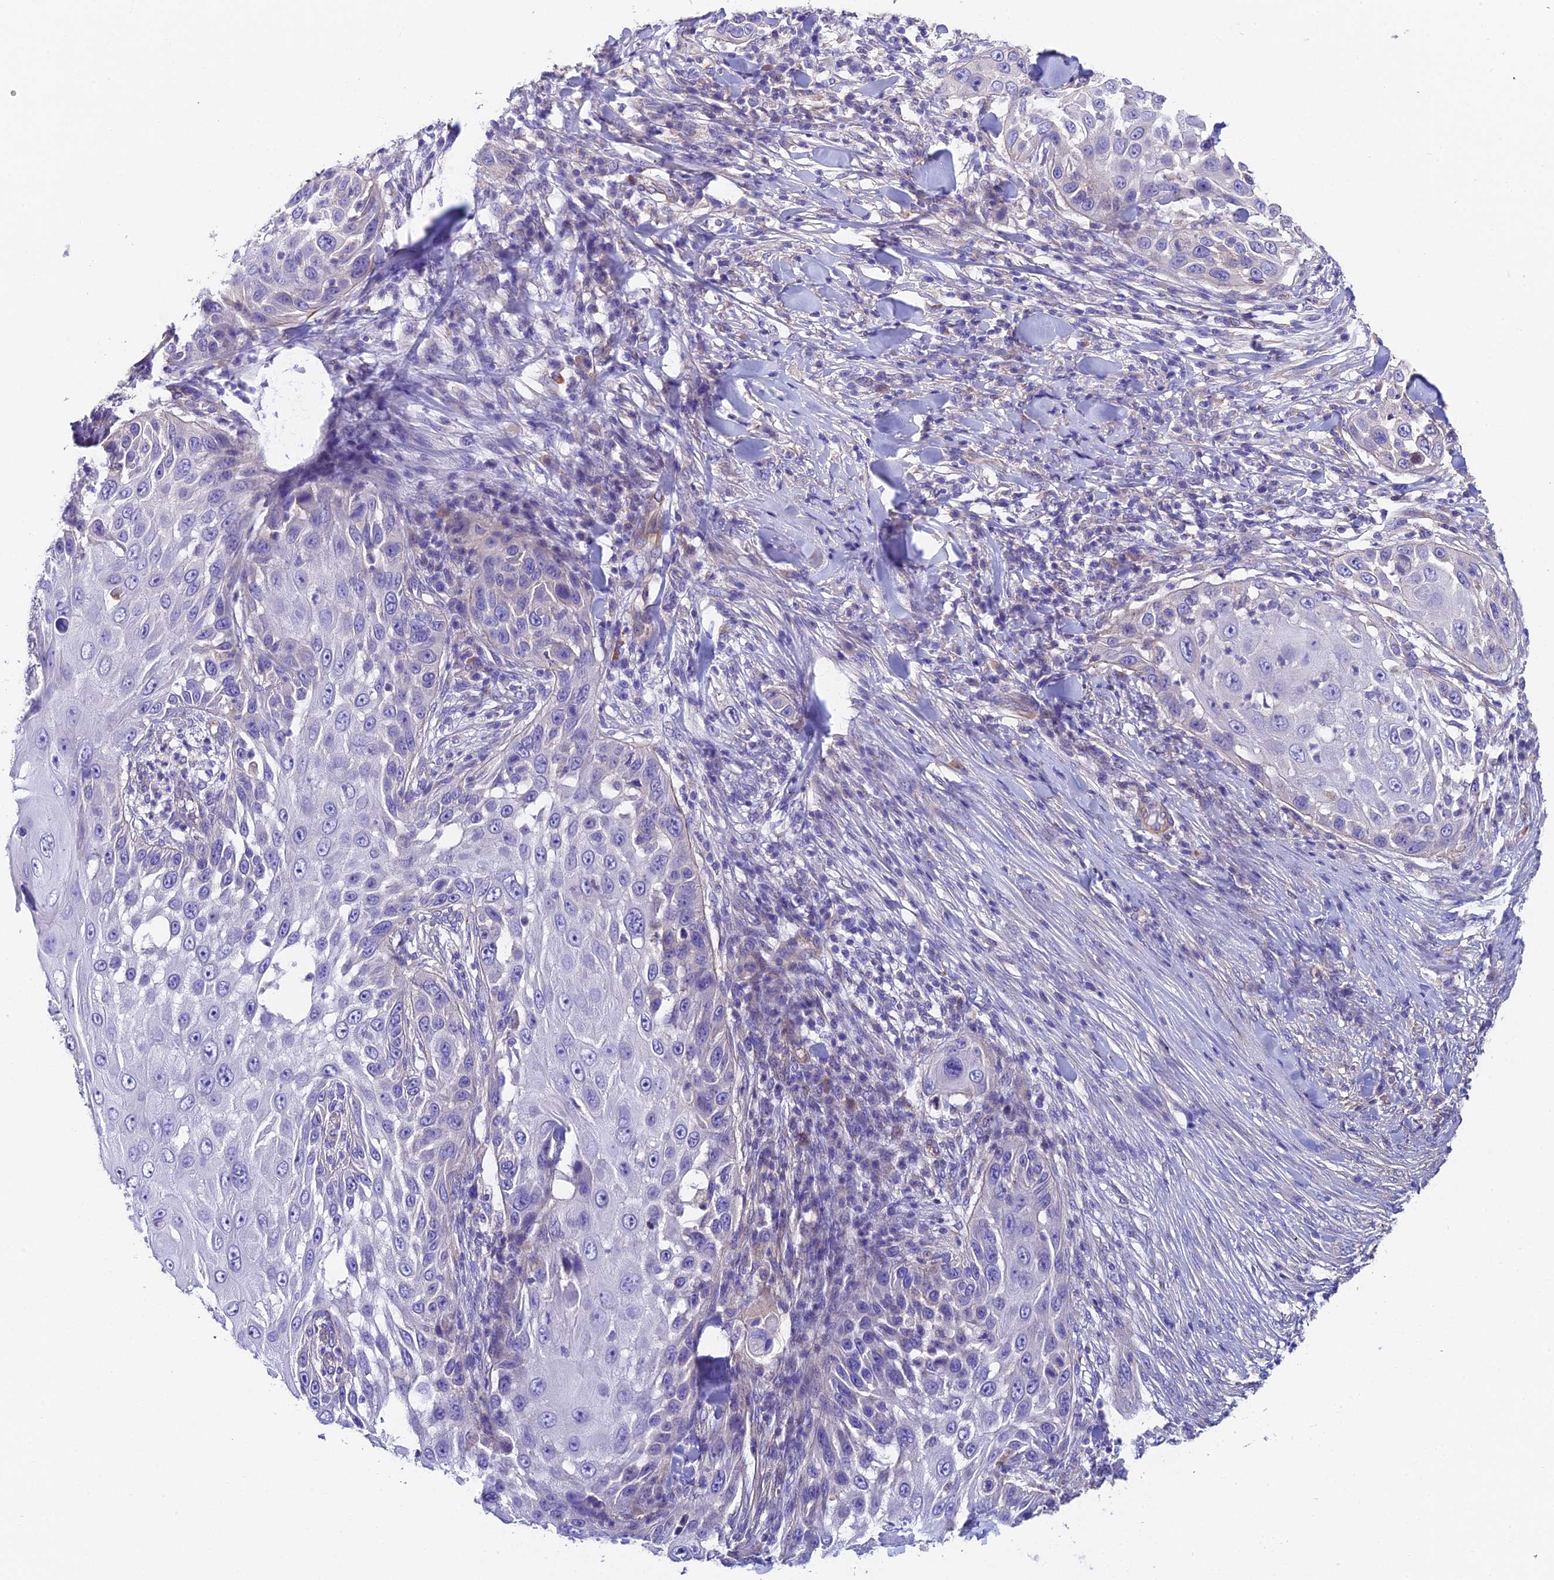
{"staining": {"intensity": "negative", "quantity": "none", "location": "none"}, "tissue": "skin cancer", "cell_type": "Tumor cells", "image_type": "cancer", "snomed": [{"axis": "morphology", "description": "Squamous cell carcinoma, NOS"}, {"axis": "topography", "description": "Skin"}], "caption": "Histopathology image shows no significant protein staining in tumor cells of skin squamous cell carcinoma.", "gene": "QRFP", "patient": {"sex": "female", "age": 44}}